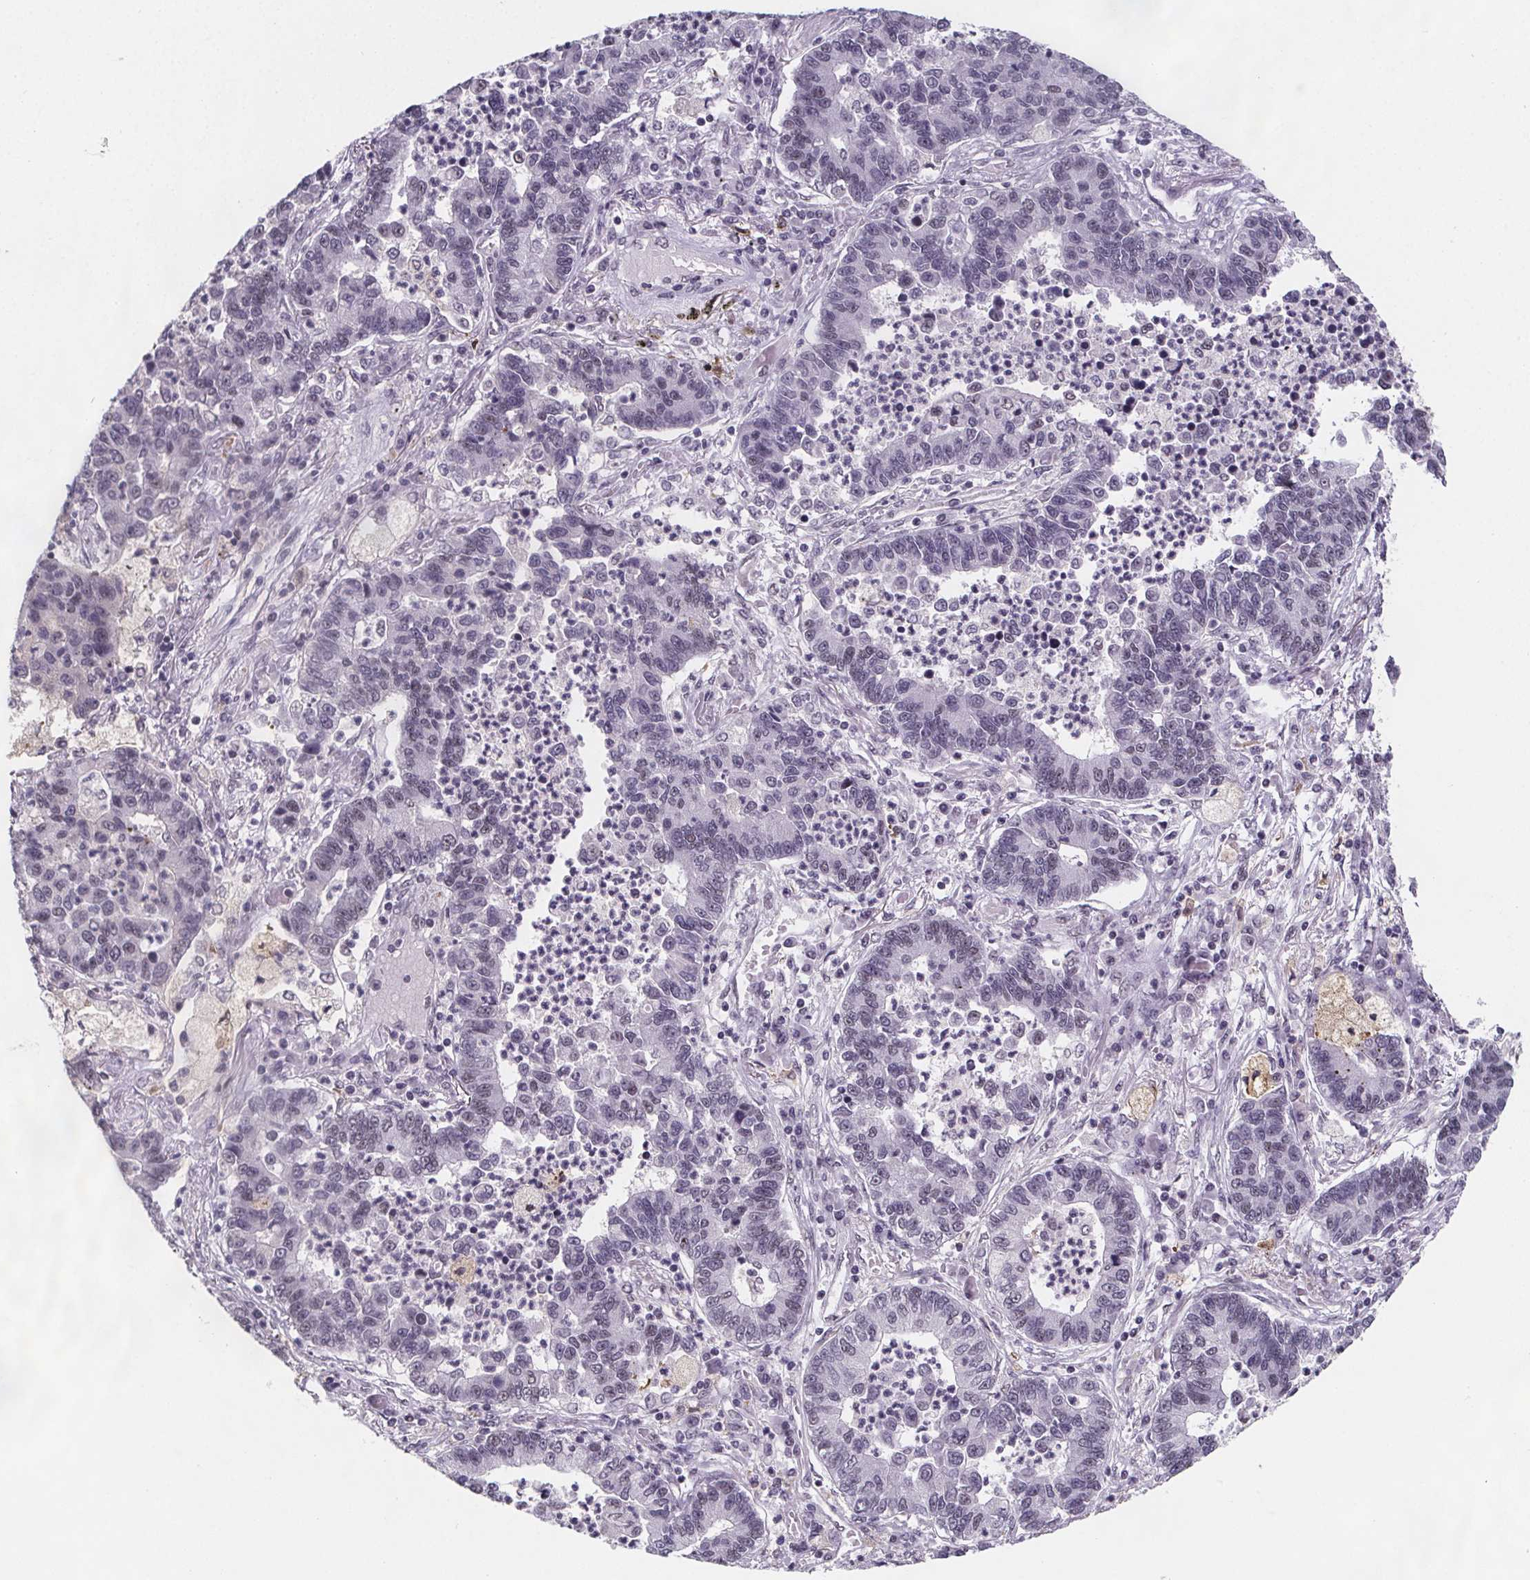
{"staining": {"intensity": "negative", "quantity": "none", "location": "none"}, "tissue": "lung cancer", "cell_type": "Tumor cells", "image_type": "cancer", "snomed": [{"axis": "morphology", "description": "Adenocarcinoma, NOS"}, {"axis": "topography", "description": "Lung"}], "caption": "Immunohistochemical staining of human lung cancer (adenocarcinoma) reveals no significant expression in tumor cells.", "gene": "ZNF572", "patient": {"sex": "female", "age": 57}}